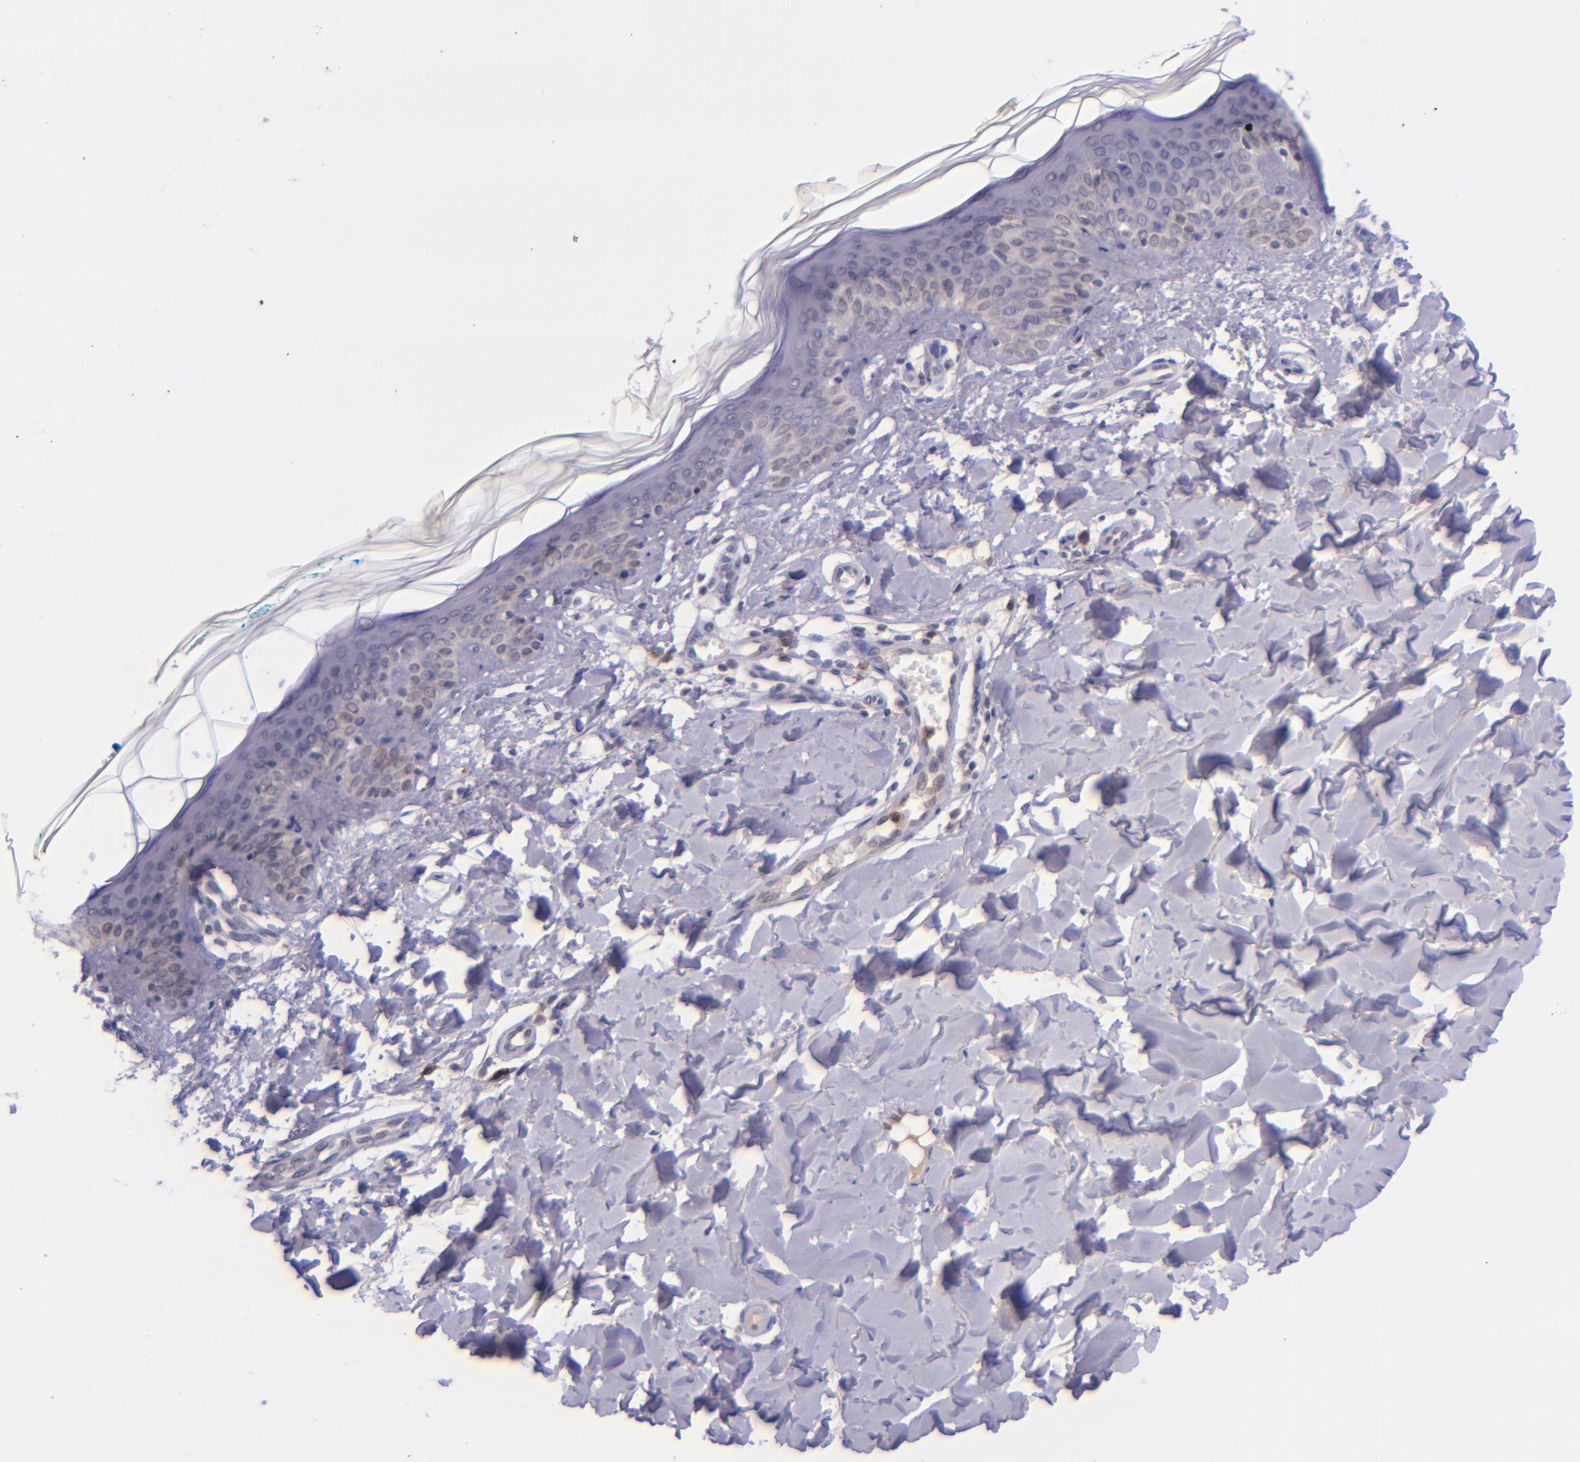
{"staining": {"intensity": "negative", "quantity": "none", "location": "none"}, "tissue": "skin", "cell_type": "Fibroblasts", "image_type": "normal", "snomed": [{"axis": "morphology", "description": "Normal tissue, NOS"}, {"axis": "topography", "description": "Skin"}], "caption": "IHC photomicrograph of unremarkable skin: skin stained with DAB displays no significant protein staining in fibroblasts. (Immunohistochemistry, brightfield microscopy, high magnification).", "gene": "SELL", "patient": {"sex": "male", "age": 32}}